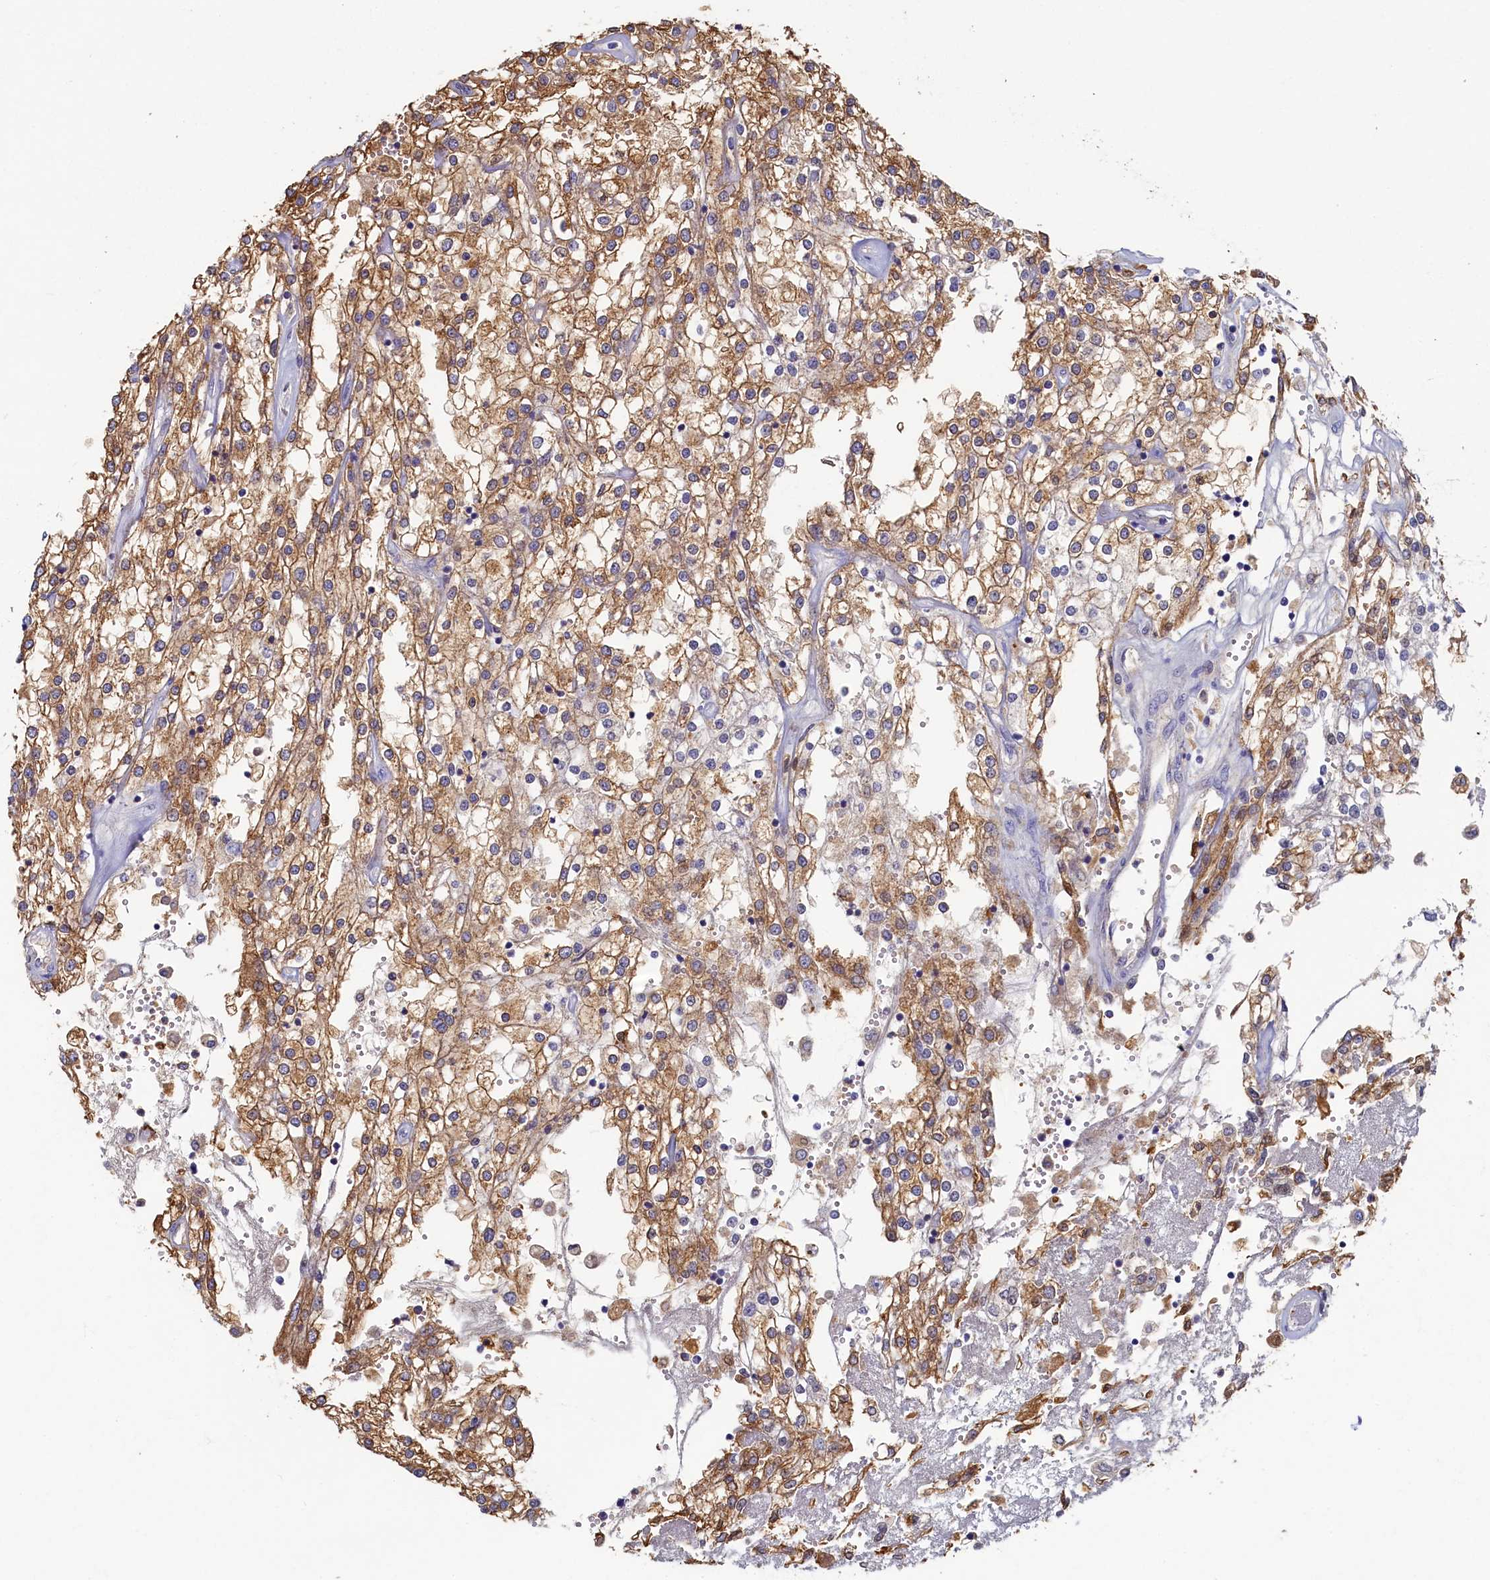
{"staining": {"intensity": "moderate", "quantity": ">75%", "location": "cytoplasmic/membranous"}, "tissue": "renal cancer", "cell_type": "Tumor cells", "image_type": "cancer", "snomed": [{"axis": "morphology", "description": "Adenocarcinoma, NOS"}, {"axis": "topography", "description": "Kidney"}], "caption": "An image of human renal adenocarcinoma stained for a protein shows moderate cytoplasmic/membranous brown staining in tumor cells.", "gene": "TIMM8B", "patient": {"sex": "female", "age": 52}}